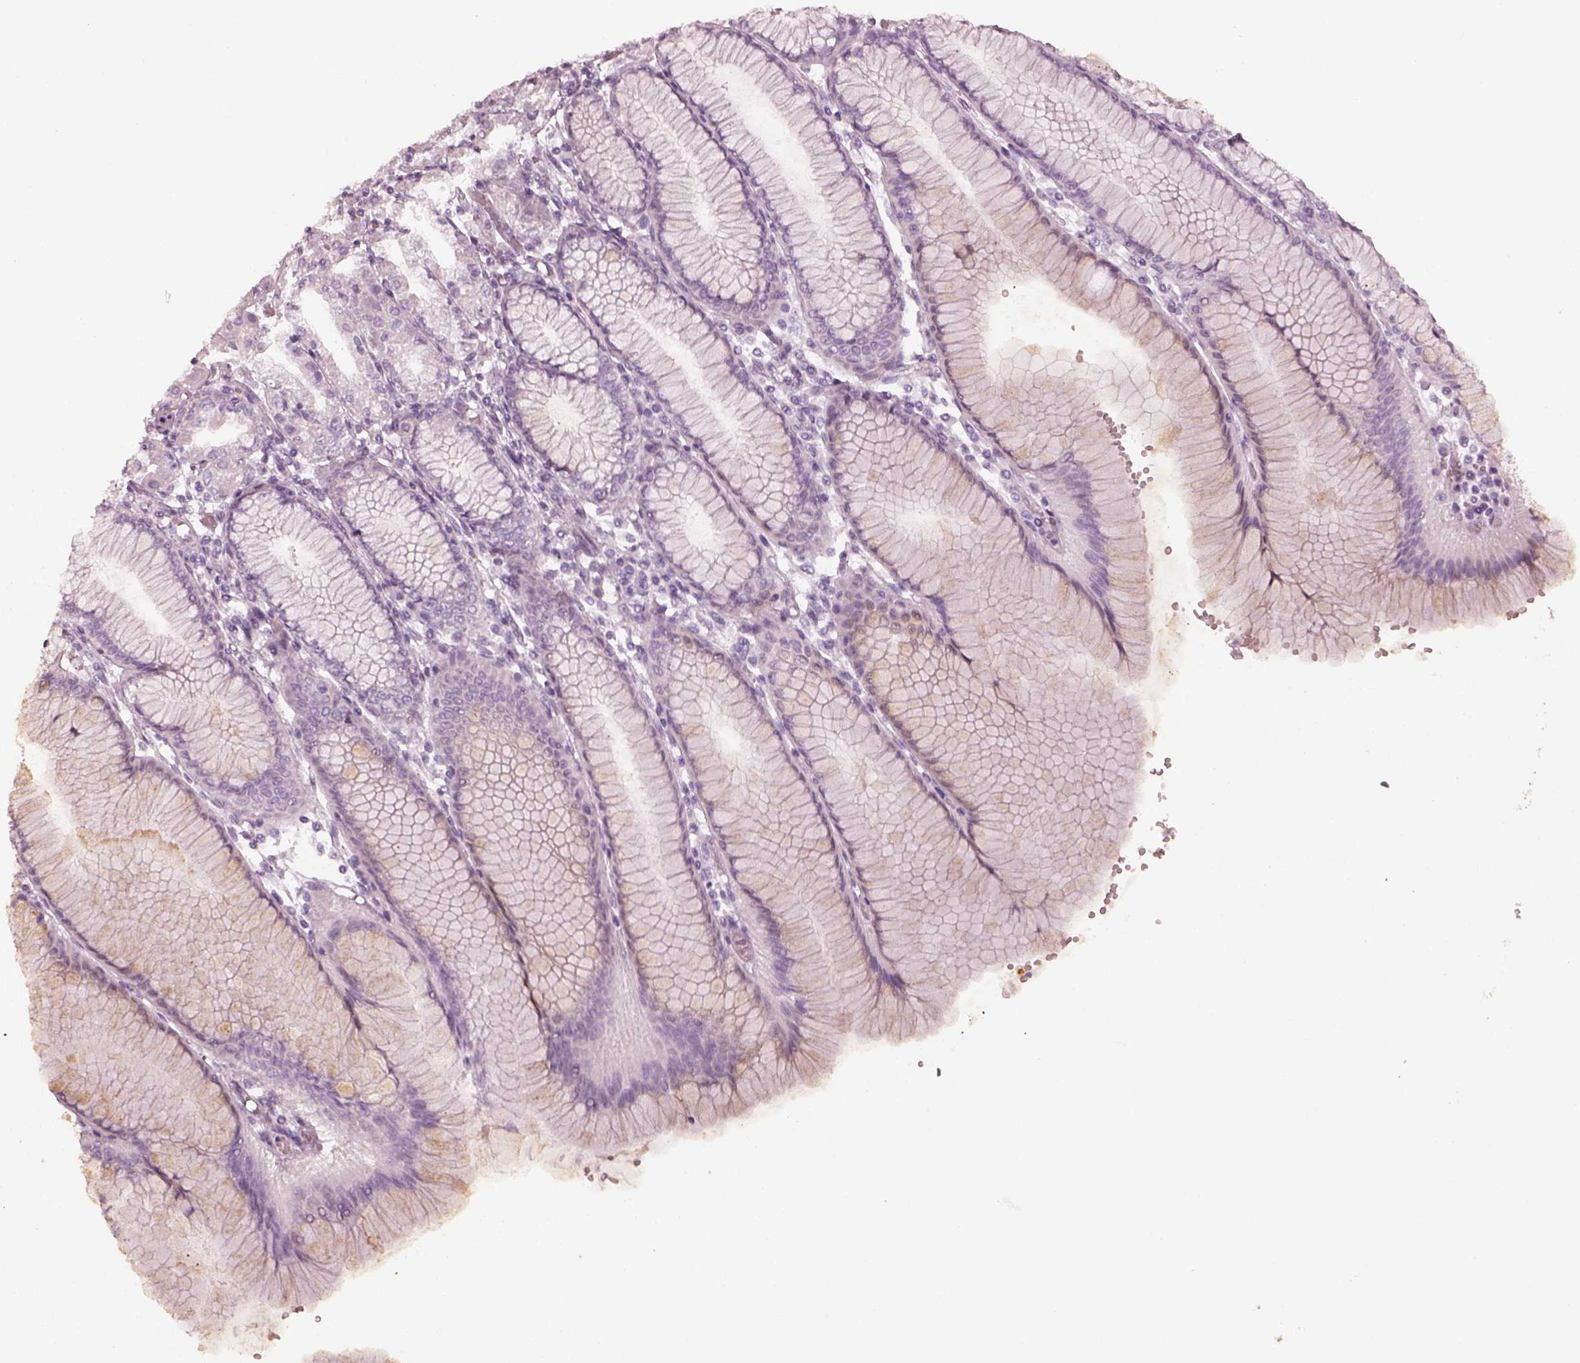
{"staining": {"intensity": "negative", "quantity": "none", "location": "none"}, "tissue": "stomach", "cell_type": "Glandular cells", "image_type": "normal", "snomed": [{"axis": "morphology", "description": "Normal tissue, NOS"}, {"axis": "topography", "description": "Skeletal muscle"}, {"axis": "topography", "description": "Stomach"}], "caption": "An immunohistochemistry image of benign stomach is shown. There is no staining in glandular cells of stomach.", "gene": "ENSG00000289258", "patient": {"sex": "female", "age": 57}}